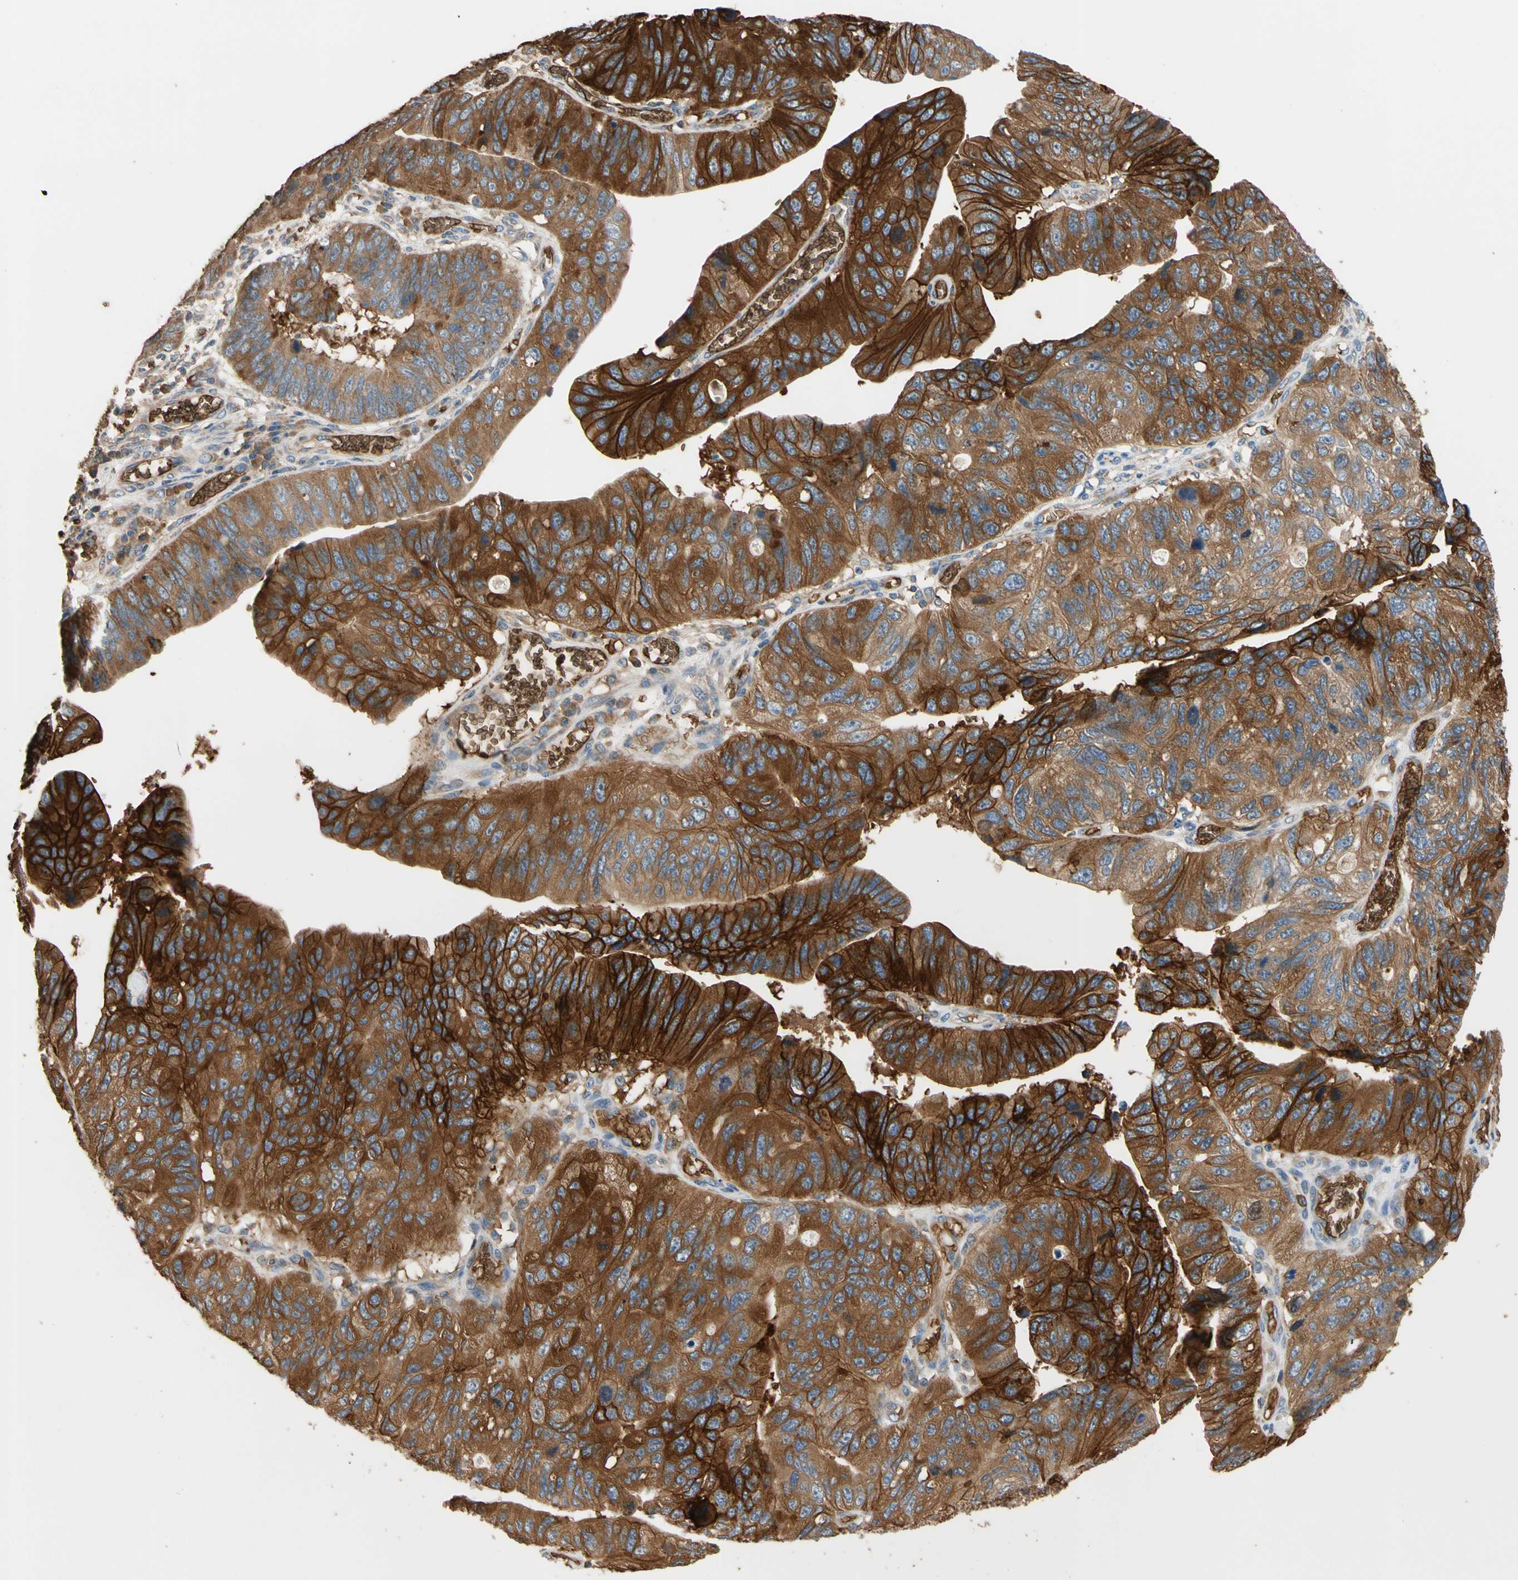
{"staining": {"intensity": "strong", "quantity": ">75%", "location": "cytoplasmic/membranous"}, "tissue": "stomach cancer", "cell_type": "Tumor cells", "image_type": "cancer", "snomed": [{"axis": "morphology", "description": "Adenocarcinoma, NOS"}, {"axis": "topography", "description": "Stomach"}], "caption": "The histopathology image displays a brown stain indicating the presence of a protein in the cytoplasmic/membranous of tumor cells in stomach cancer (adenocarcinoma).", "gene": "RIOK2", "patient": {"sex": "male", "age": 59}}